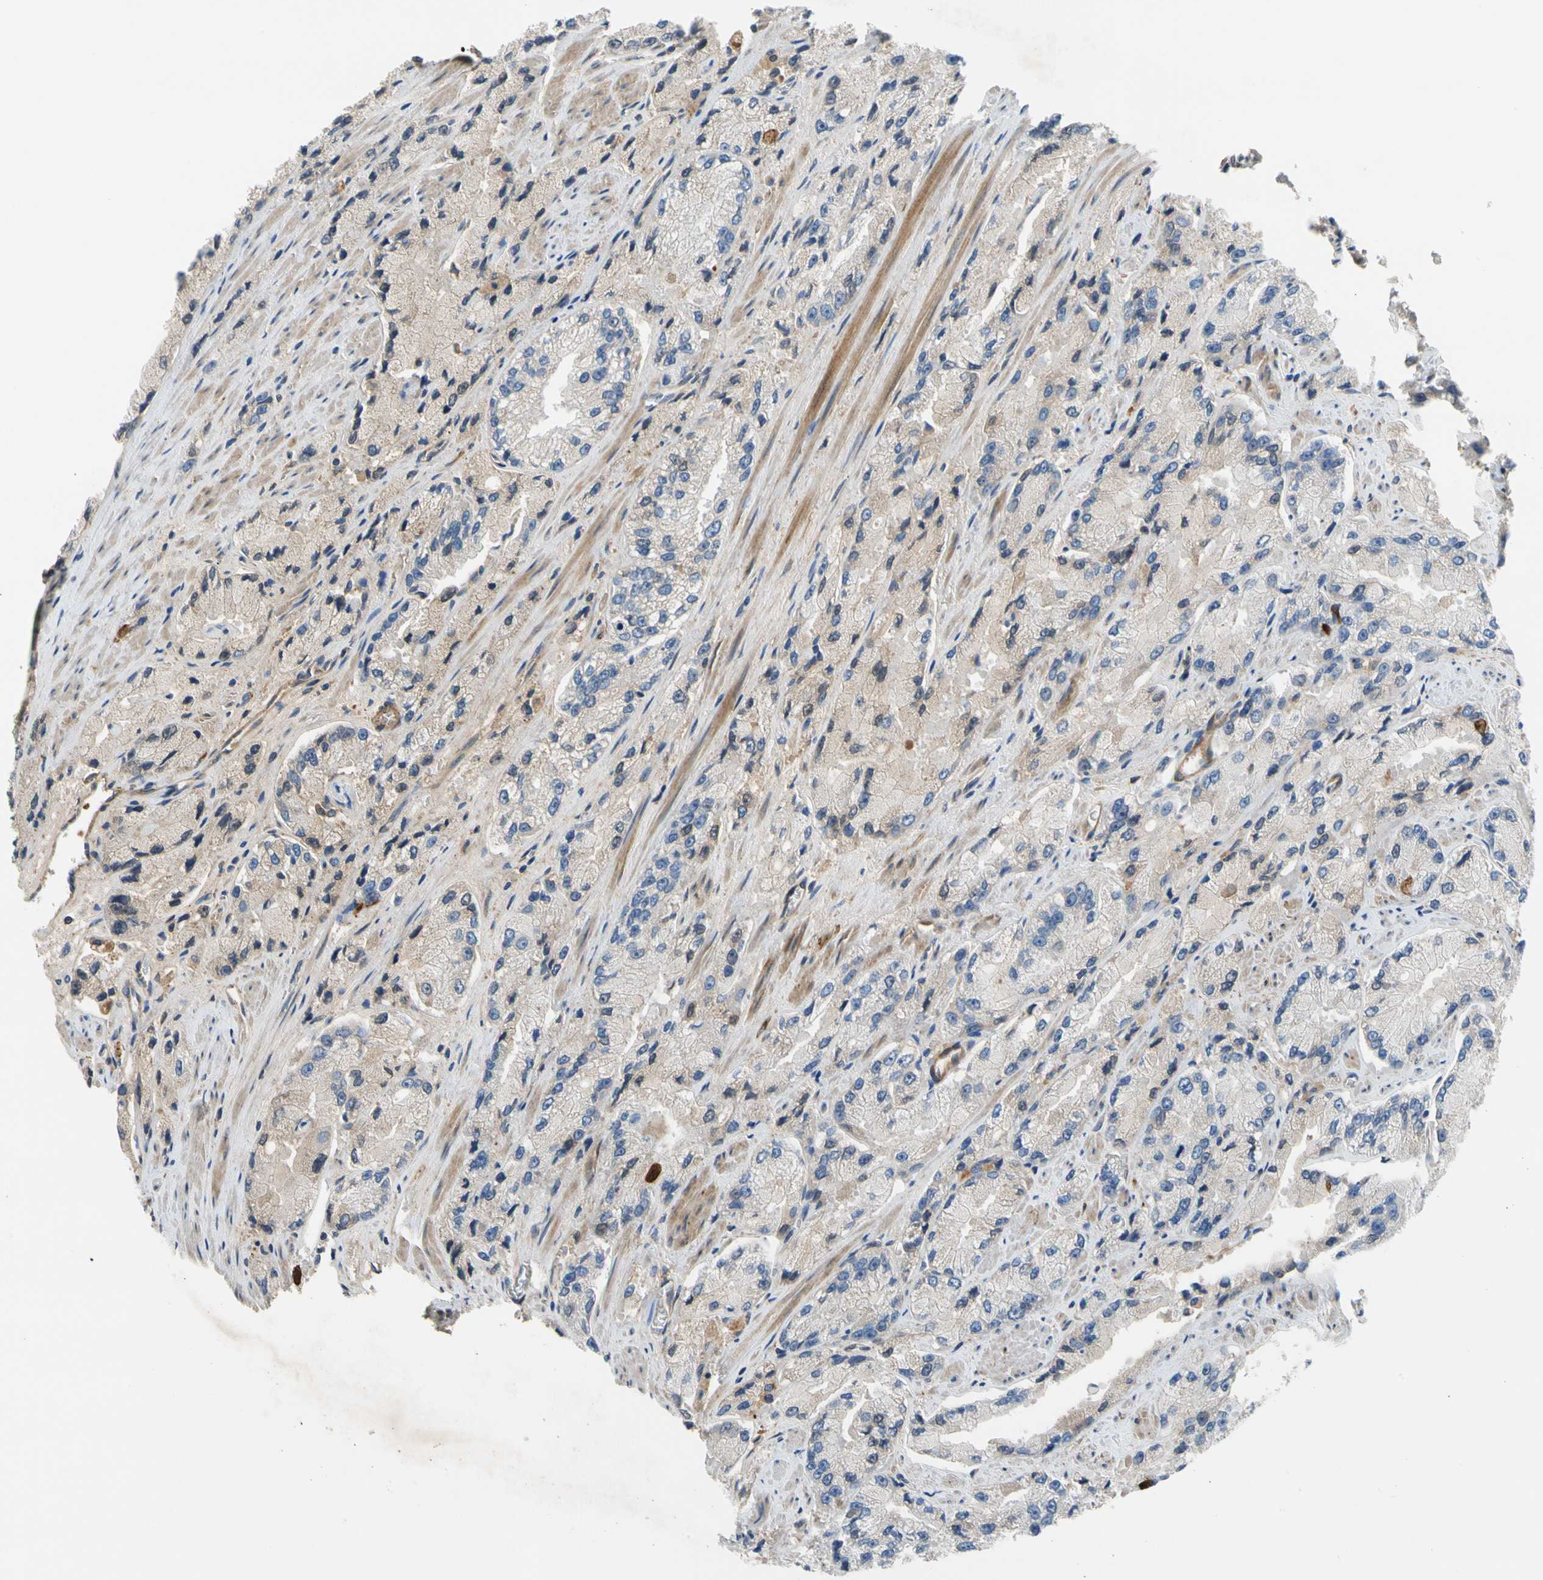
{"staining": {"intensity": "negative", "quantity": "none", "location": "none"}, "tissue": "prostate cancer", "cell_type": "Tumor cells", "image_type": "cancer", "snomed": [{"axis": "morphology", "description": "Adenocarcinoma, High grade"}, {"axis": "topography", "description": "Prostate"}], "caption": "High power microscopy histopathology image of an IHC micrograph of prostate cancer, revealing no significant positivity in tumor cells.", "gene": "ENTREP3", "patient": {"sex": "male", "age": 58}}